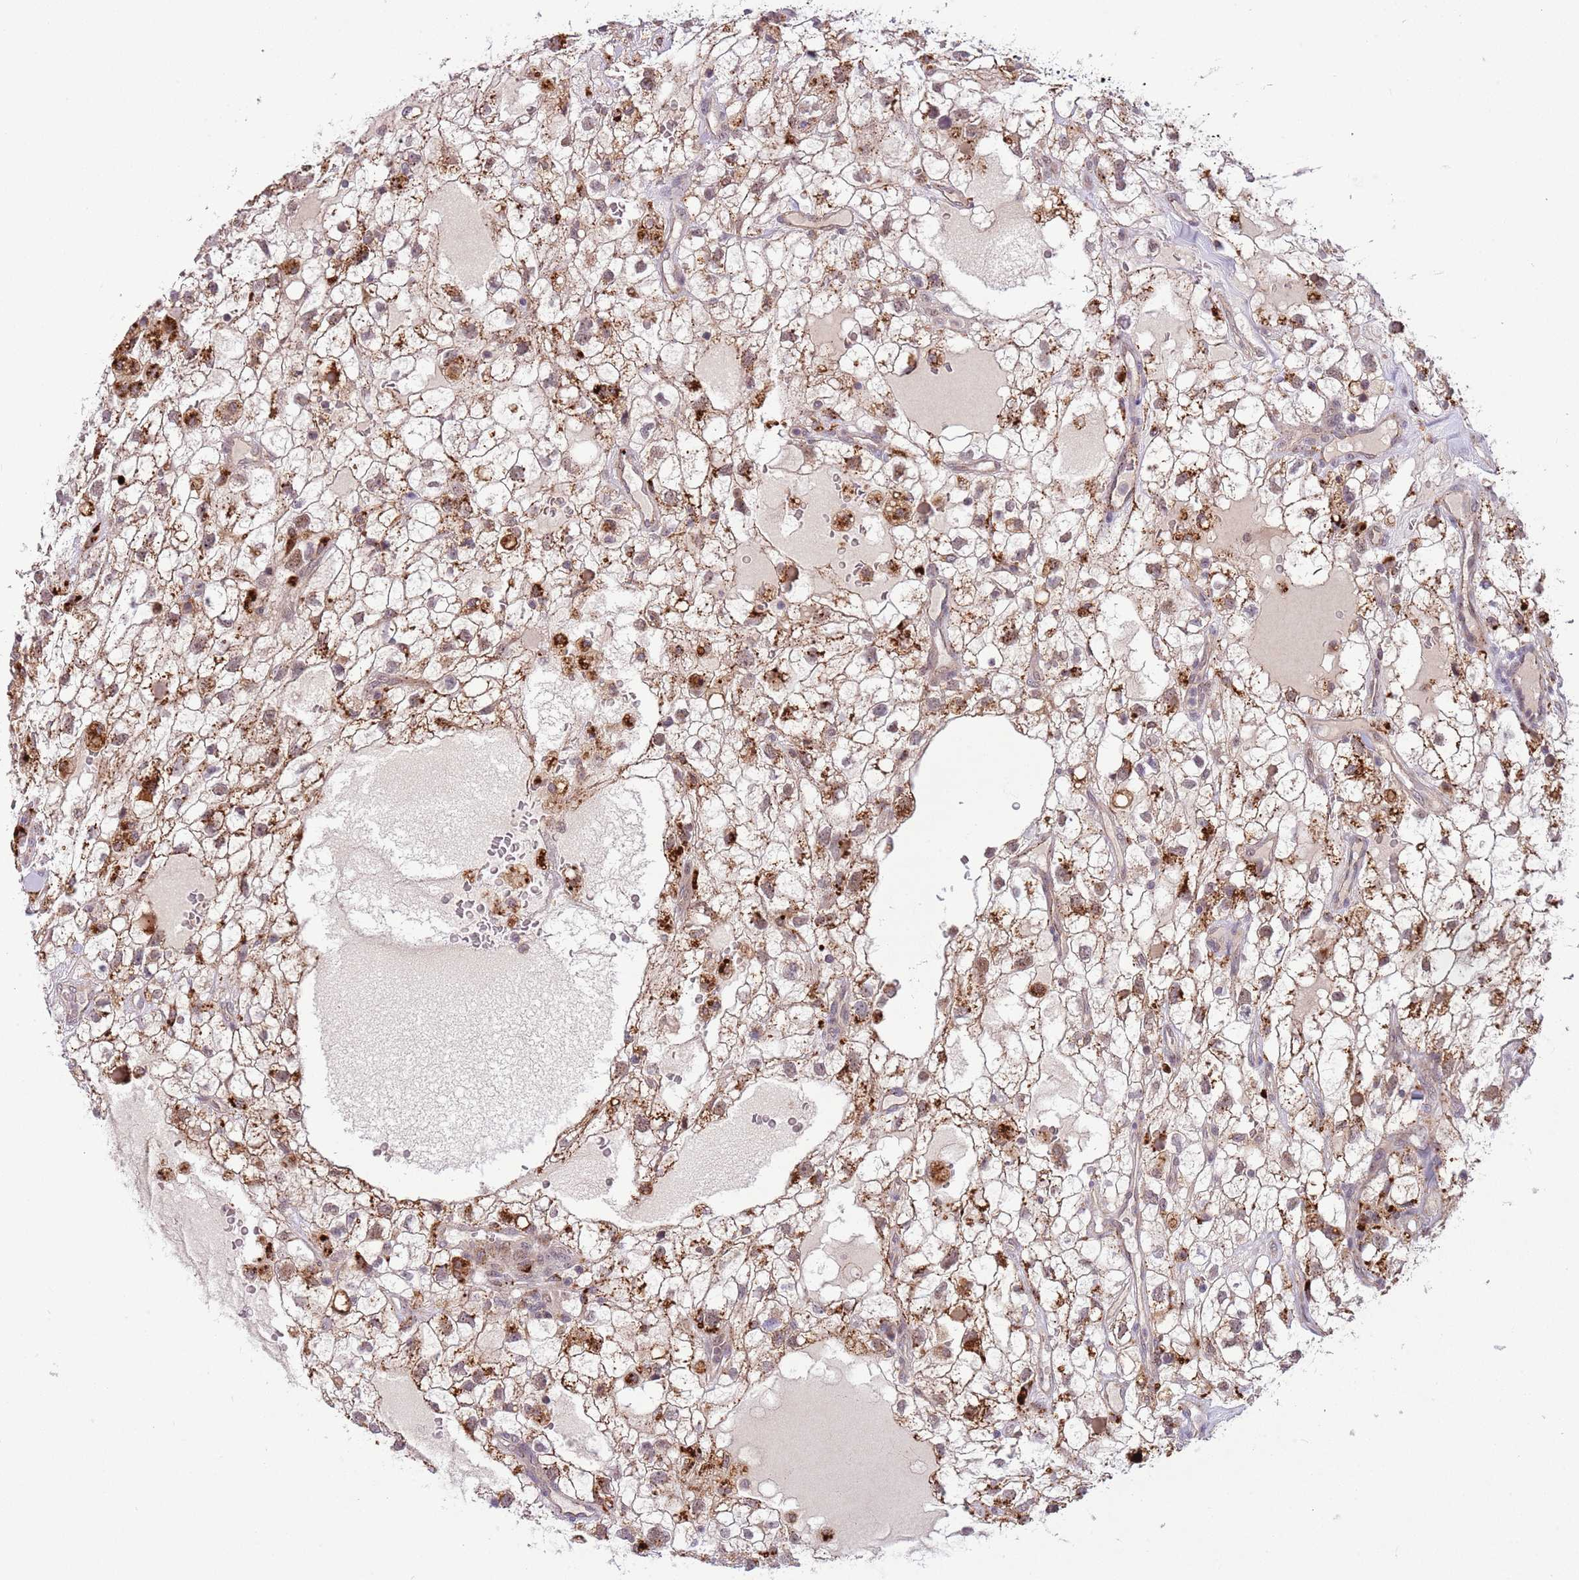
{"staining": {"intensity": "moderate", "quantity": ">75%", "location": "cytoplasmic/membranous"}, "tissue": "renal cancer", "cell_type": "Tumor cells", "image_type": "cancer", "snomed": [{"axis": "morphology", "description": "Adenocarcinoma, NOS"}, {"axis": "topography", "description": "Kidney"}], "caption": "Protein expression analysis of human renal cancer reveals moderate cytoplasmic/membranous expression in approximately >75% of tumor cells. The staining was performed using DAB (3,3'-diaminobenzidine), with brown indicating positive protein expression. Nuclei are stained blue with hematoxylin.", "gene": "TRIM27", "patient": {"sex": "male", "age": 59}}